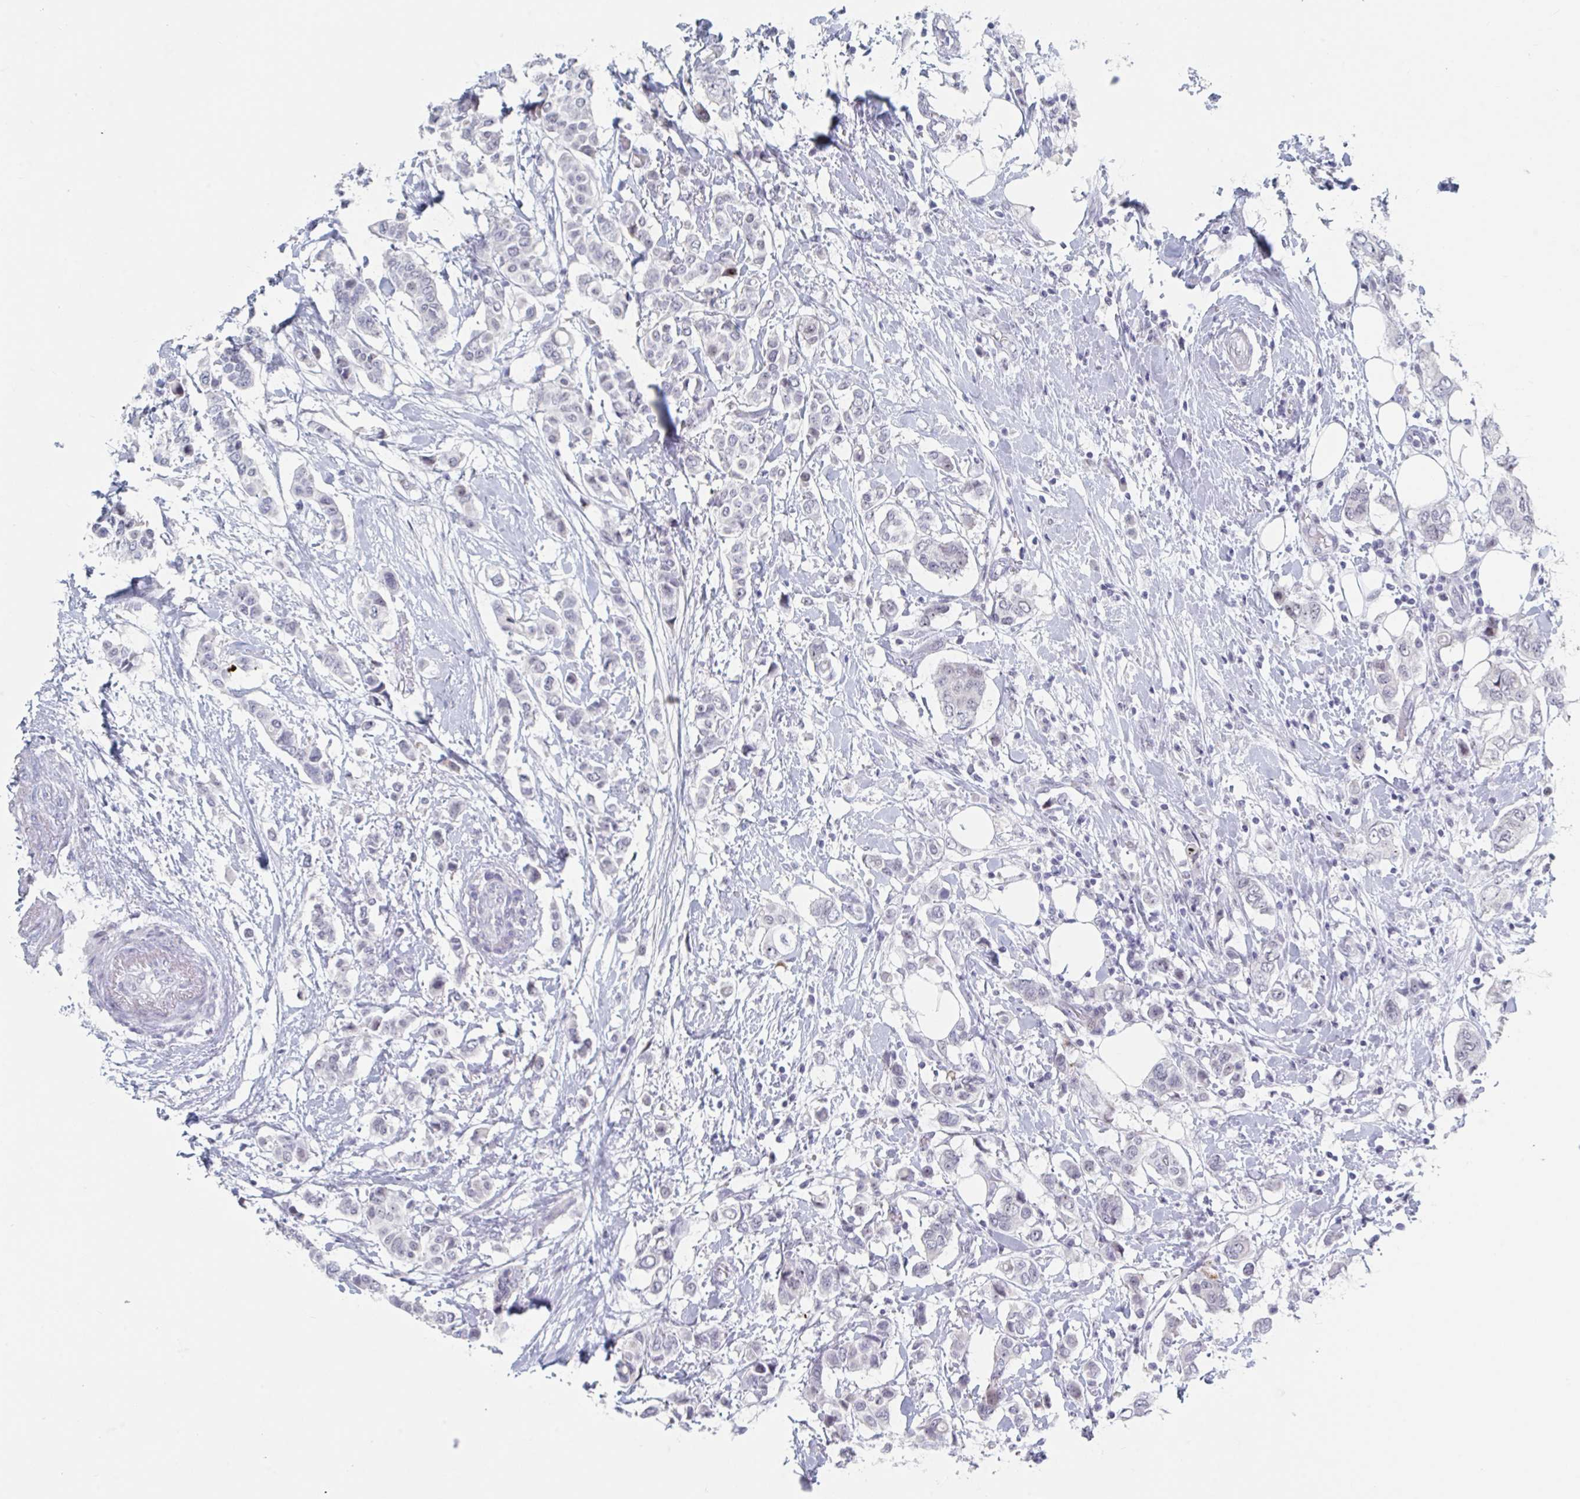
{"staining": {"intensity": "negative", "quantity": "none", "location": "none"}, "tissue": "breast cancer", "cell_type": "Tumor cells", "image_type": "cancer", "snomed": [{"axis": "morphology", "description": "Lobular carcinoma"}, {"axis": "topography", "description": "Breast"}], "caption": "This is an IHC image of breast lobular carcinoma. There is no positivity in tumor cells.", "gene": "NR1H2", "patient": {"sex": "female", "age": 51}}